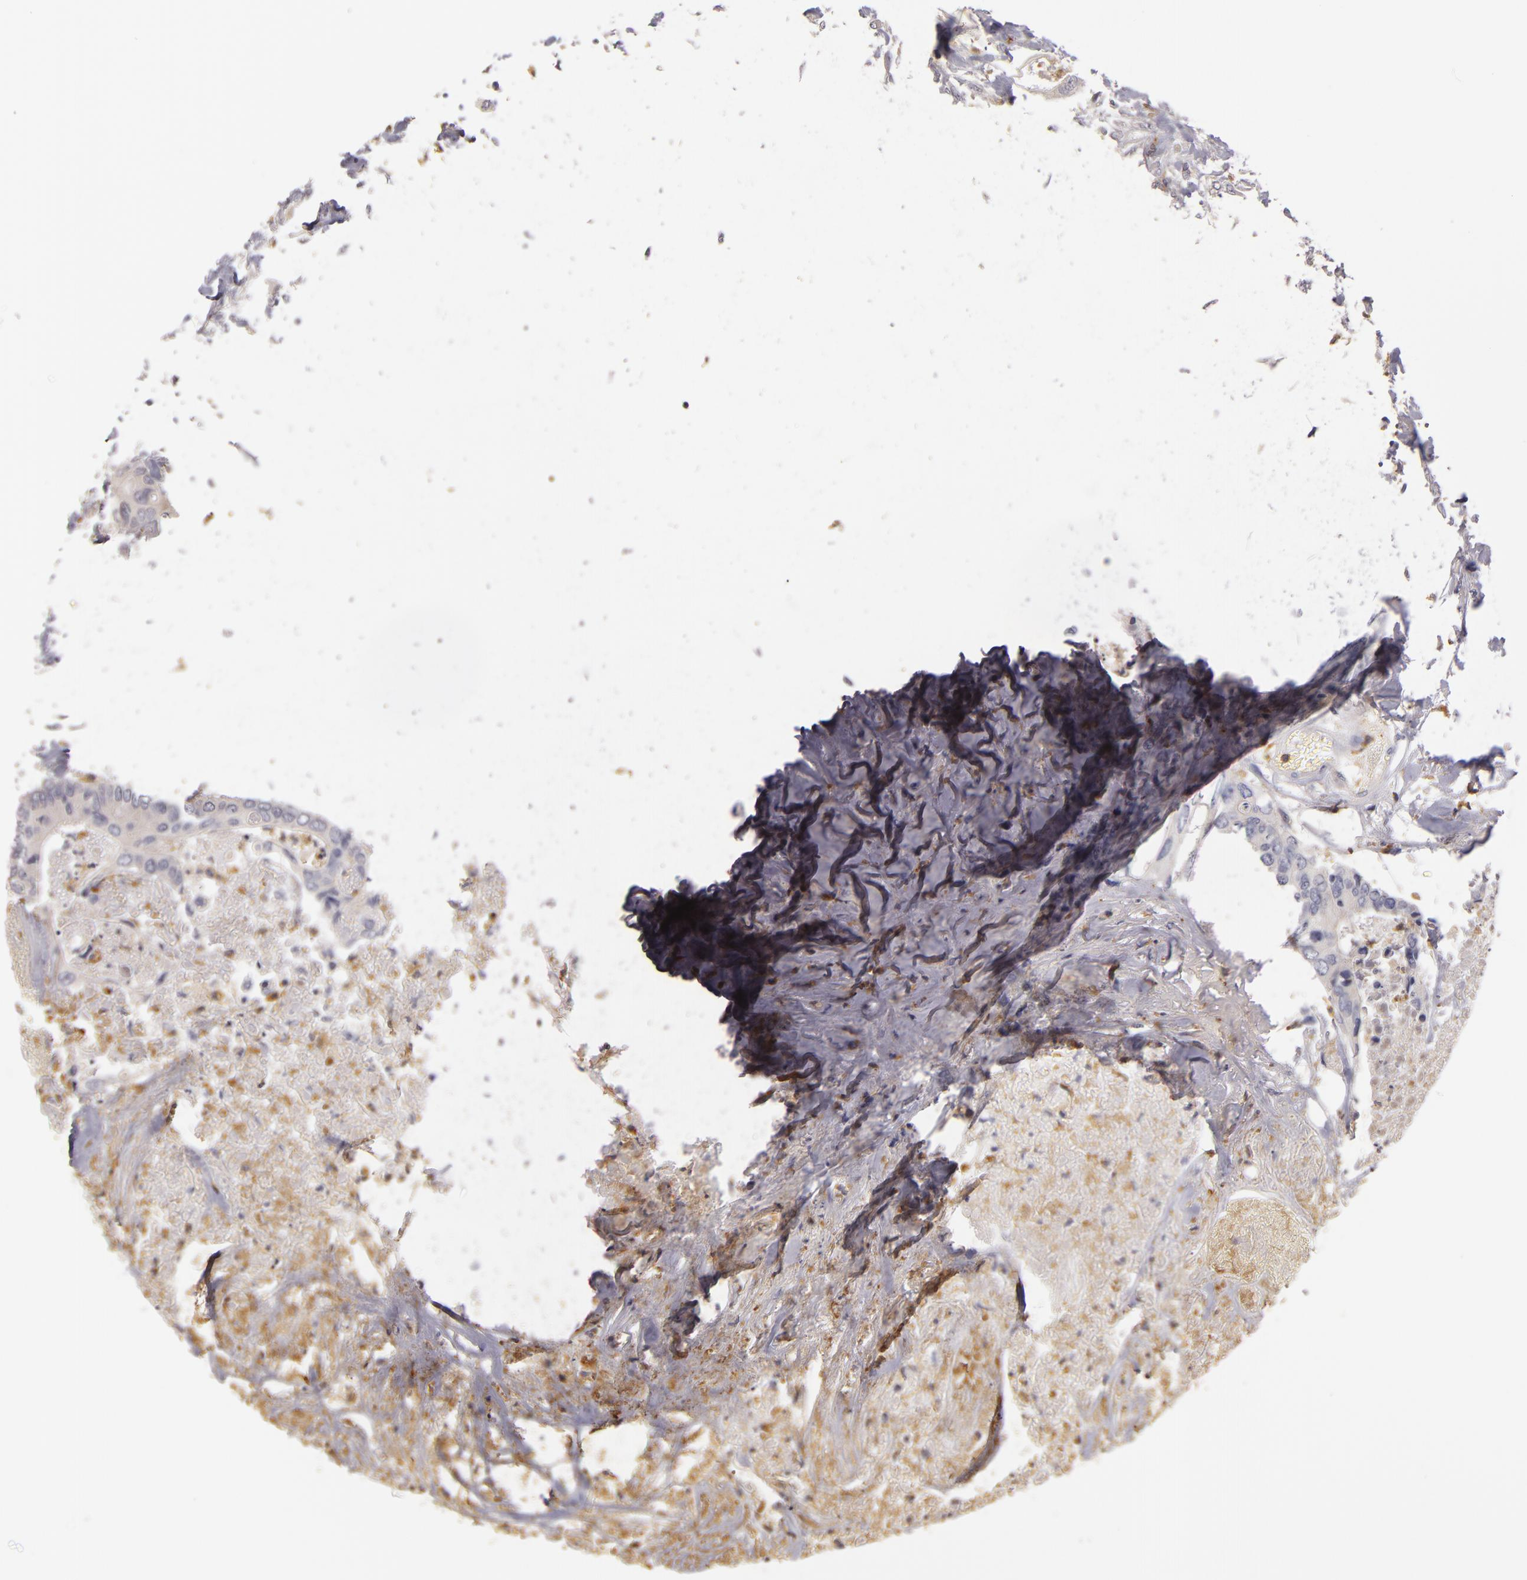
{"staining": {"intensity": "negative", "quantity": "none", "location": "none"}, "tissue": "colorectal cancer", "cell_type": "Tumor cells", "image_type": "cancer", "snomed": [{"axis": "morphology", "description": "Adenocarcinoma, NOS"}, {"axis": "topography", "description": "Rectum"}], "caption": "Colorectal adenocarcinoma was stained to show a protein in brown. There is no significant positivity in tumor cells. (Stains: DAB (3,3'-diaminobenzidine) immunohistochemistry with hematoxylin counter stain, Microscopy: brightfield microscopy at high magnification).", "gene": "TLR8", "patient": {"sex": "male", "age": 55}}